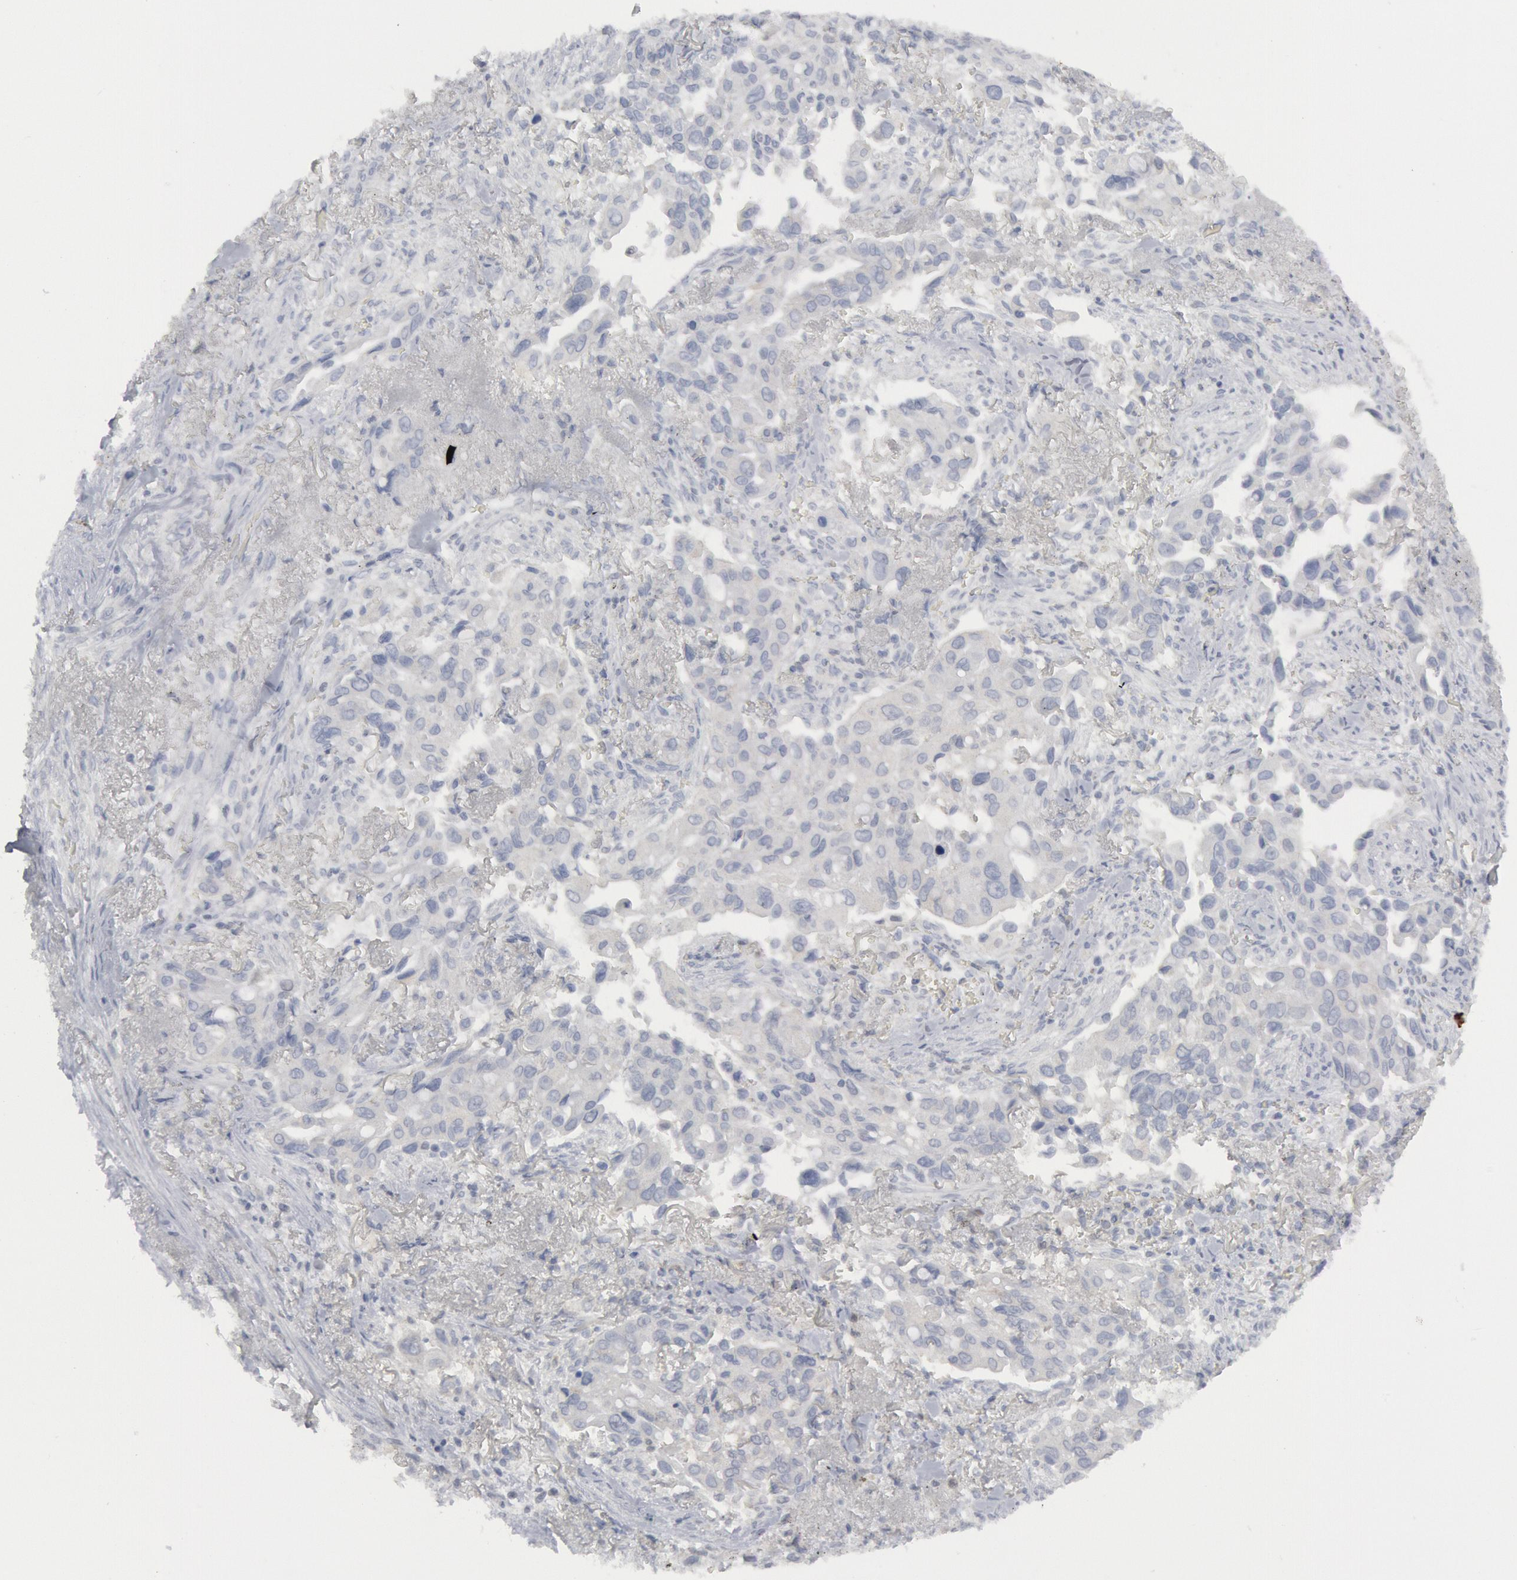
{"staining": {"intensity": "negative", "quantity": "none", "location": "none"}, "tissue": "lung cancer", "cell_type": "Tumor cells", "image_type": "cancer", "snomed": [{"axis": "morphology", "description": "Adenocarcinoma, NOS"}, {"axis": "topography", "description": "Lung"}], "caption": "Tumor cells are negative for brown protein staining in lung cancer (adenocarcinoma).", "gene": "DMC1", "patient": {"sex": "male", "age": 68}}